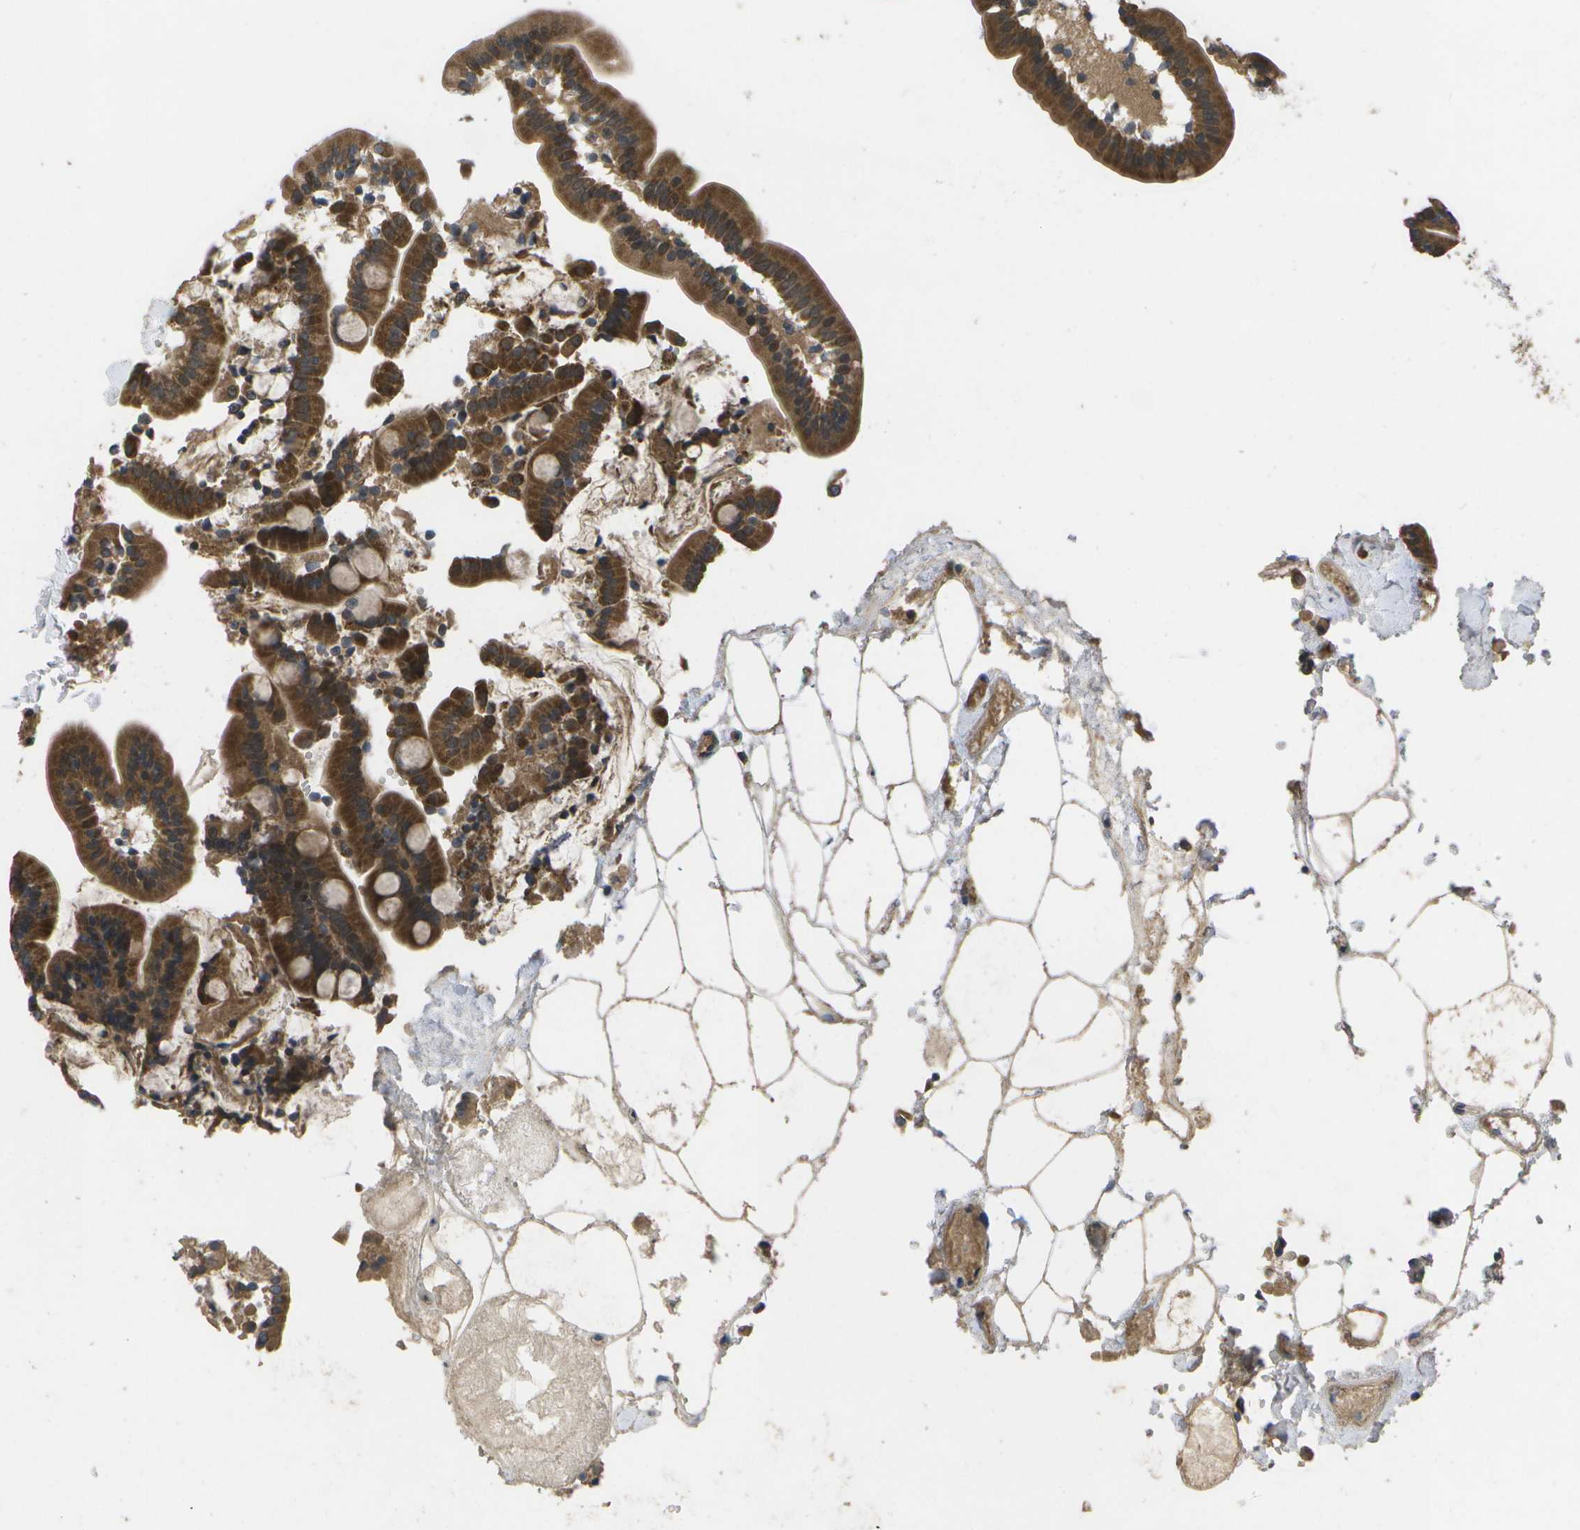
{"staining": {"intensity": "strong", "quantity": ">75%", "location": "cytoplasmic/membranous"}, "tissue": "duodenum", "cell_type": "Glandular cells", "image_type": "normal", "snomed": [{"axis": "morphology", "description": "Normal tissue, NOS"}, {"axis": "topography", "description": "Duodenum"}], "caption": "Strong cytoplasmic/membranous expression is present in about >75% of glandular cells in normal duodenum. Using DAB (brown) and hematoxylin (blue) stains, captured at high magnification using brightfield microscopy.", "gene": "ALAS1", "patient": {"sex": "male", "age": 54}}